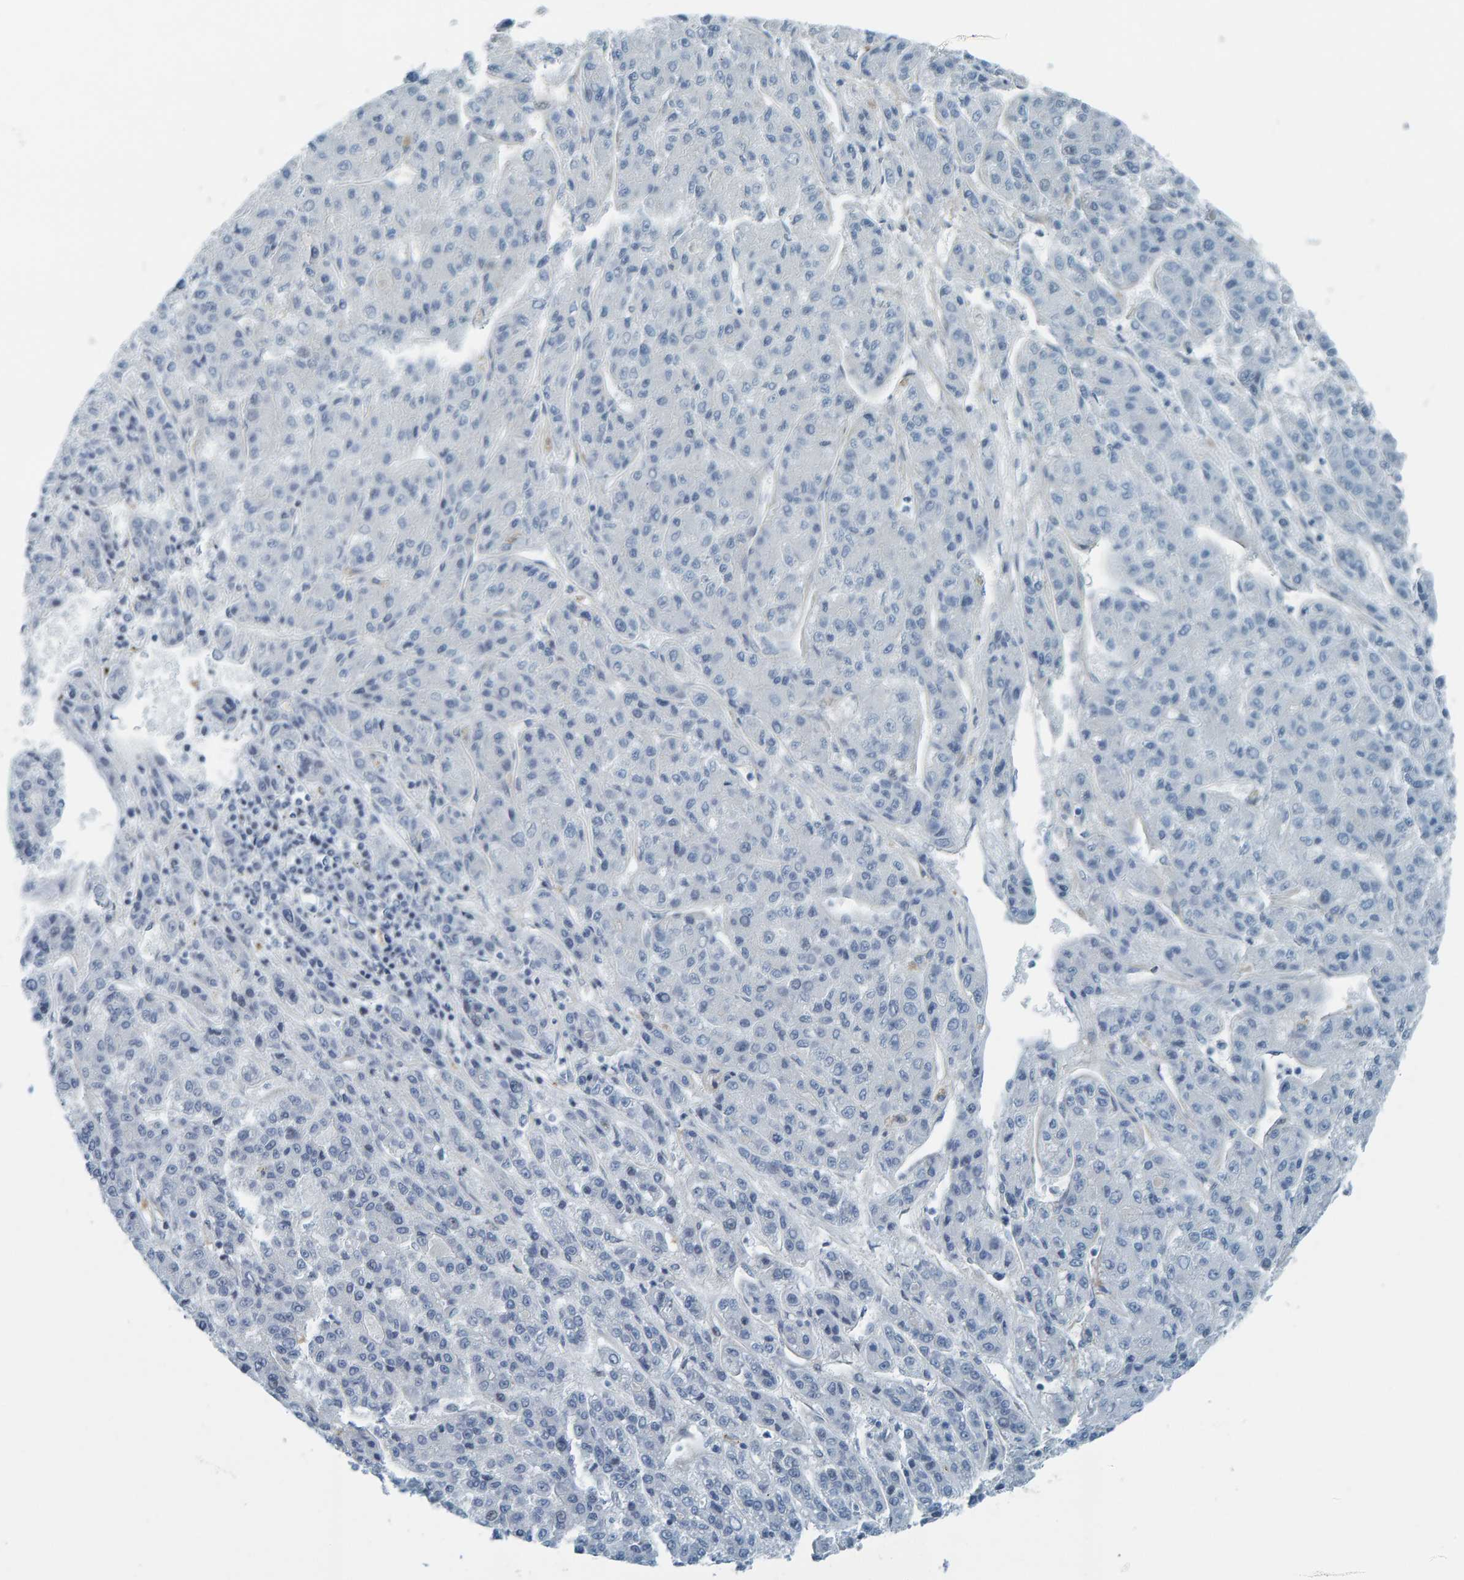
{"staining": {"intensity": "negative", "quantity": "none", "location": "none"}, "tissue": "liver cancer", "cell_type": "Tumor cells", "image_type": "cancer", "snomed": [{"axis": "morphology", "description": "Carcinoma, Hepatocellular, NOS"}, {"axis": "topography", "description": "Liver"}], "caption": "Protein analysis of liver cancer shows no significant positivity in tumor cells. Nuclei are stained in blue.", "gene": "CNP", "patient": {"sex": "male", "age": 70}}